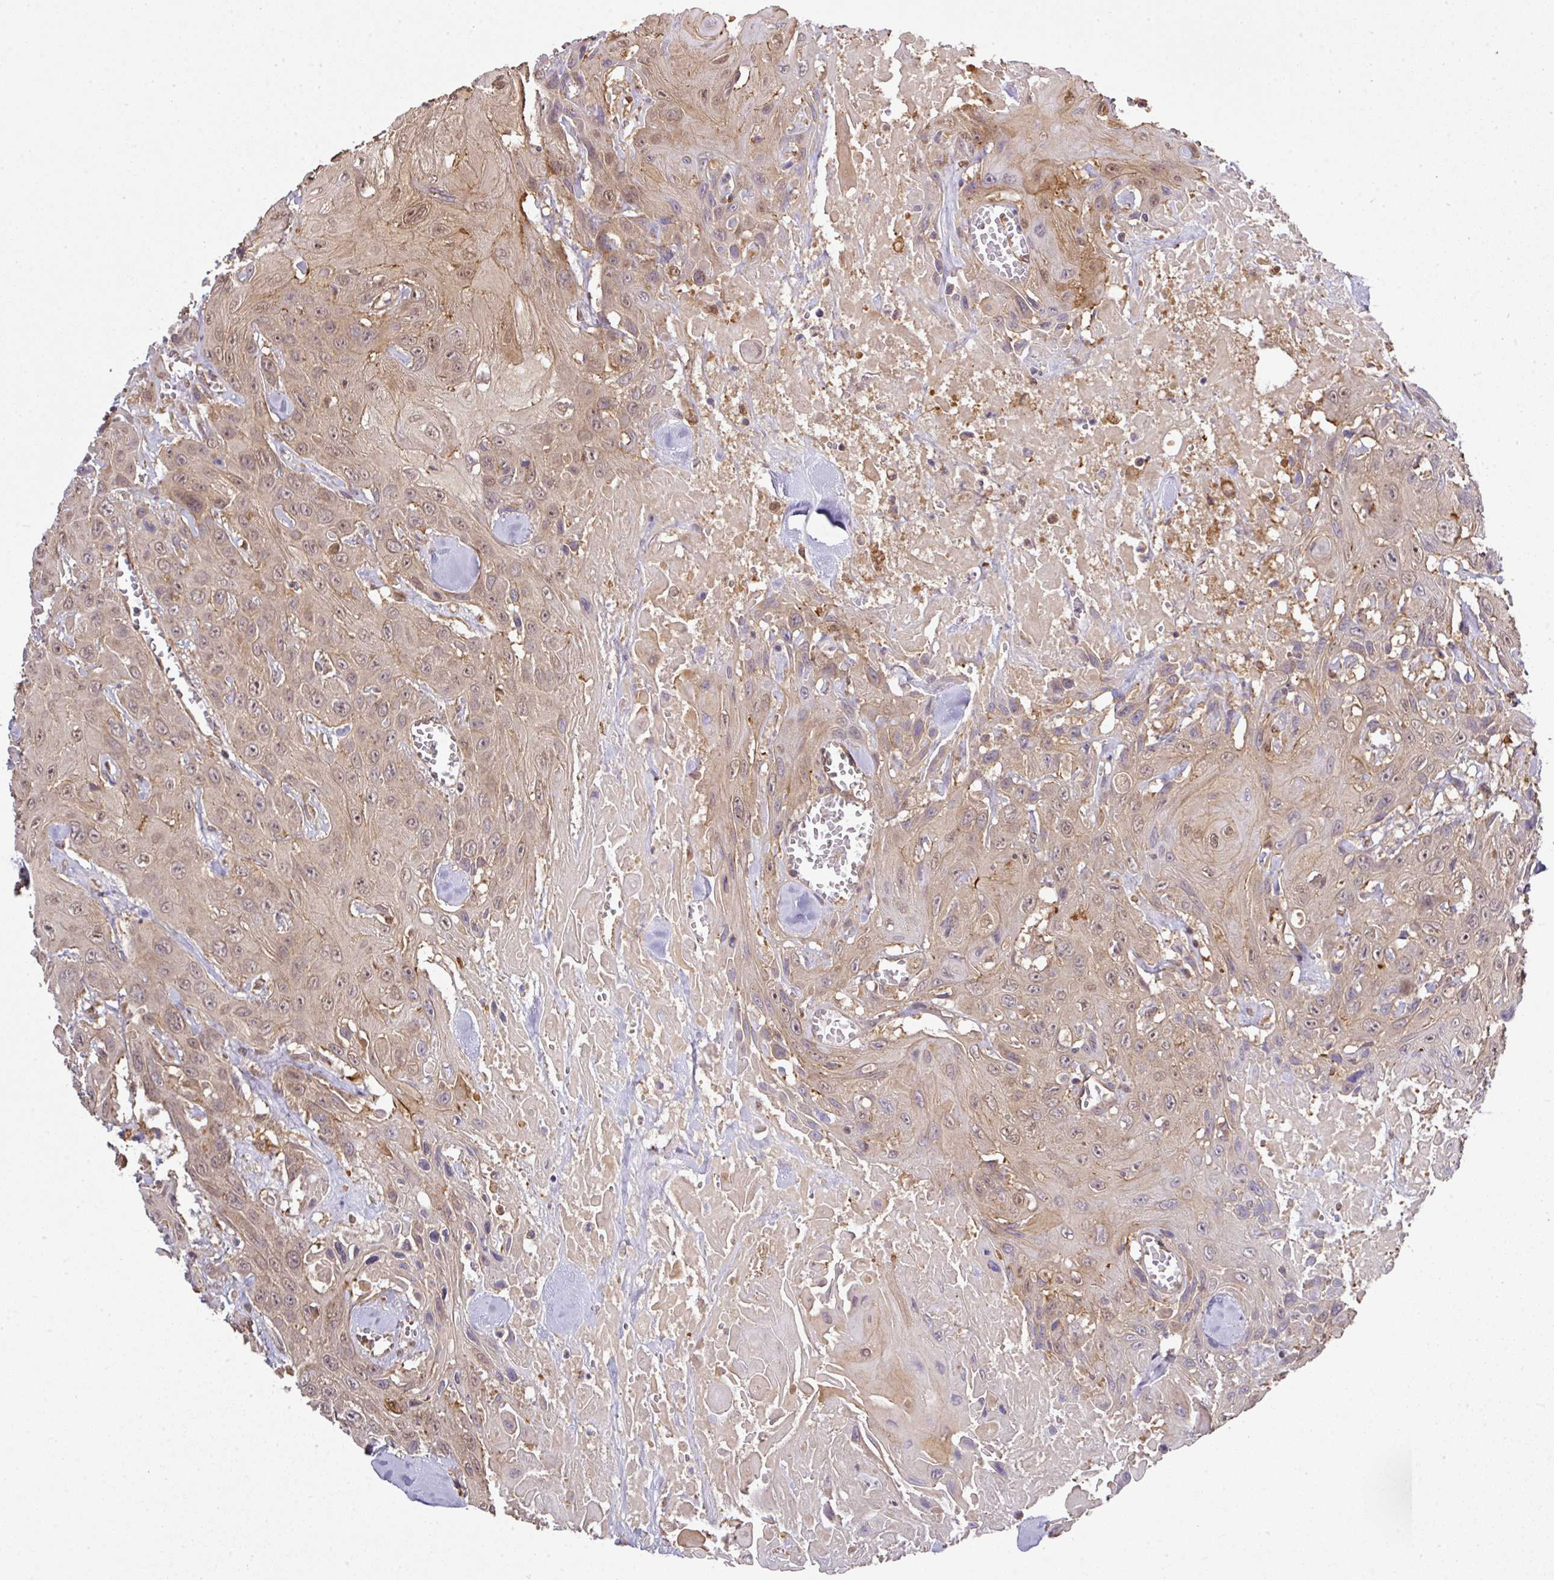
{"staining": {"intensity": "weak", "quantity": ">75%", "location": "nuclear"}, "tissue": "head and neck cancer", "cell_type": "Tumor cells", "image_type": "cancer", "snomed": [{"axis": "morphology", "description": "Squamous cell carcinoma, NOS"}, {"axis": "topography", "description": "Head-Neck"}], "caption": "DAB (3,3'-diaminobenzidine) immunohistochemical staining of head and neck cancer demonstrates weak nuclear protein expression in about >75% of tumor cells.", "gene": "ARPIN", "patient": {"sex": "male", "age": 81}}